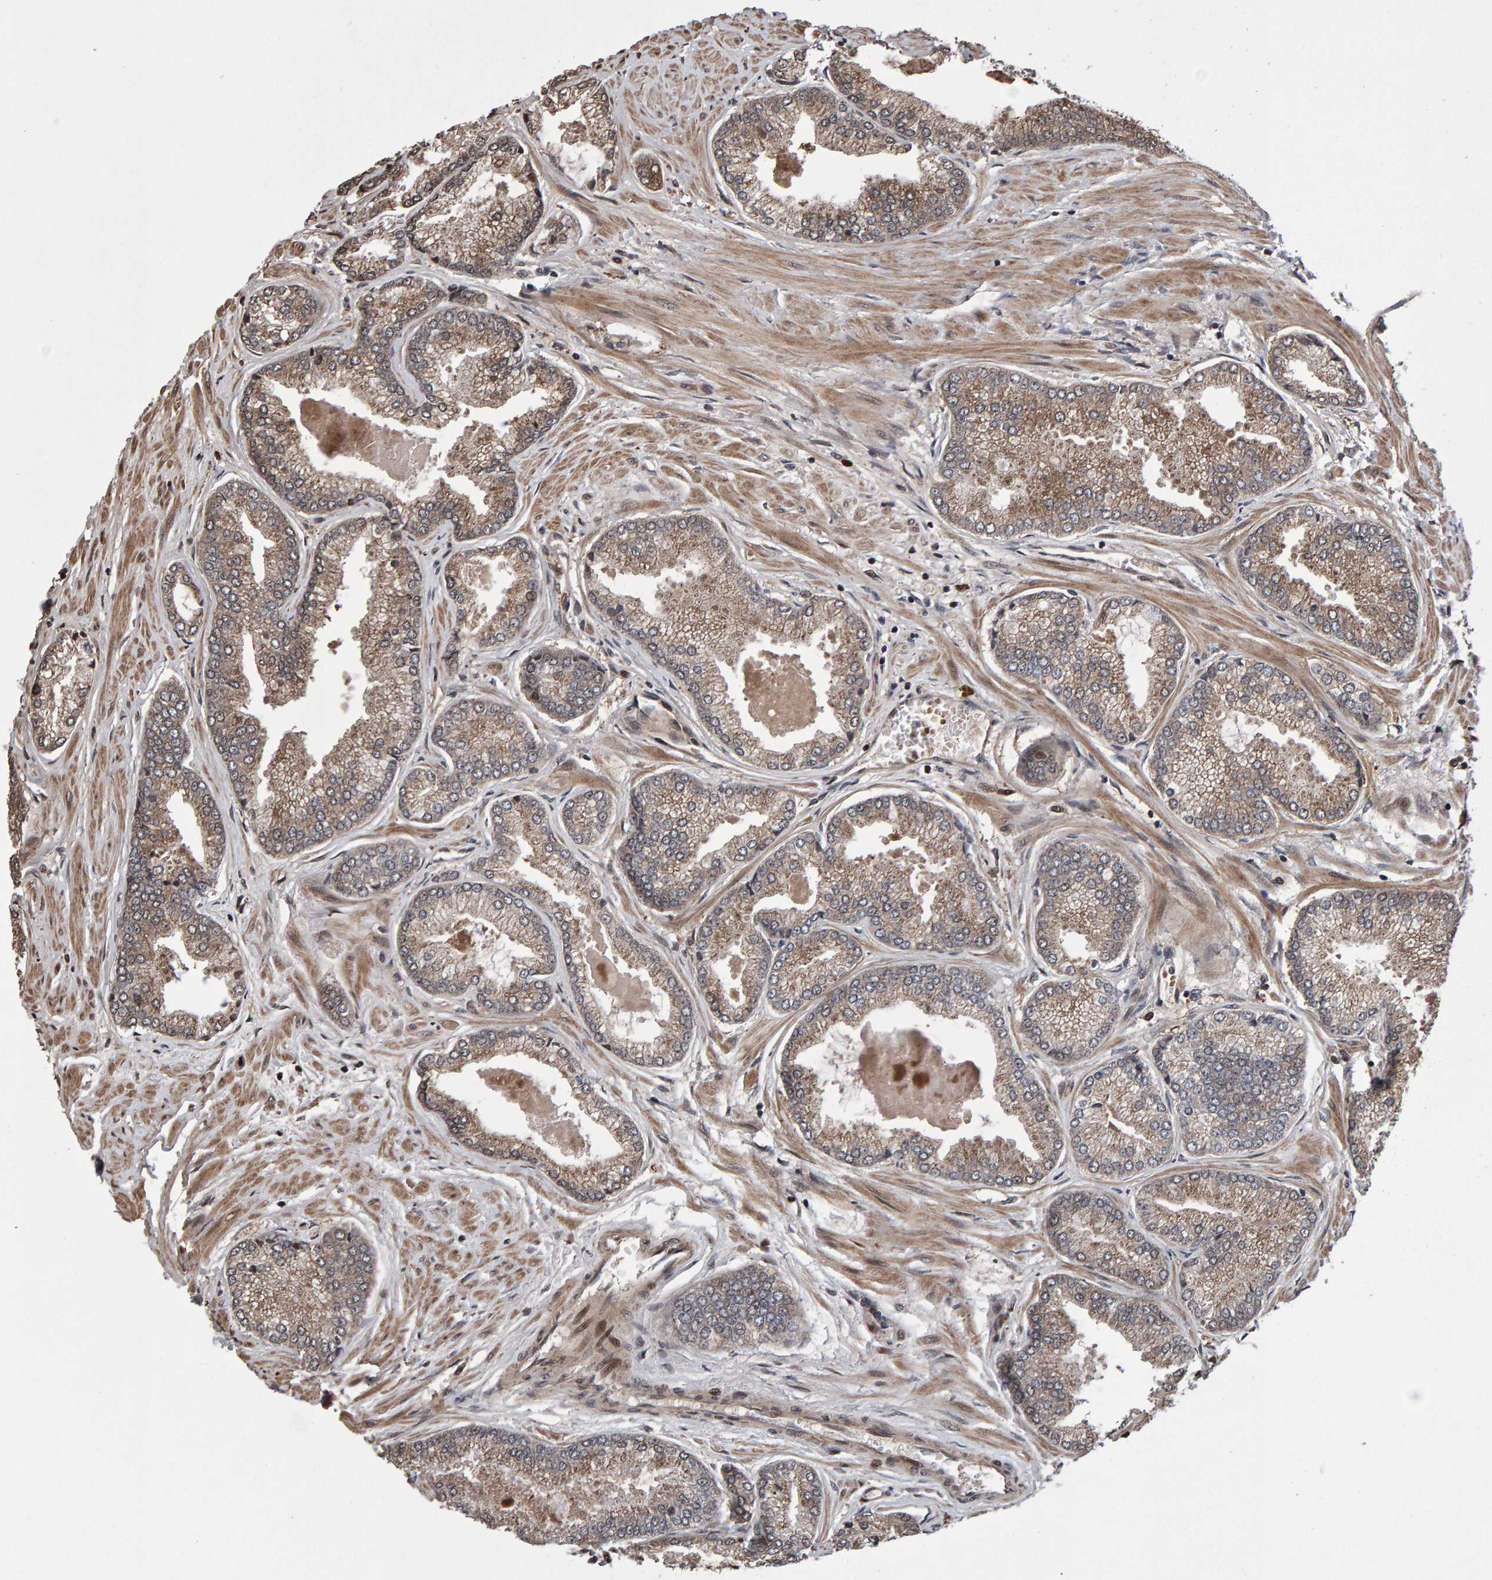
{"staining": {"intensity": "moderate", "quantity": ">75%", "location": "cytoplasmic/membranous"}, "tissue": "prostate cancer", "cell_type": "Tumor cells", "image_type": "cancer", "snomed": [{"axis": "morphology", "description": "Adenocarcinoma, High grade"}, {"axis": "topography", "description": "Prostate"}], "caption": "Tumor cells display medium levels of moderate cytoplasmic/membranous staining in about >75% of cells in prostate cancer (high-grade adenocarcinoma).", "gene": "PECR", "patient": {"sex": "male", "age": 61}}